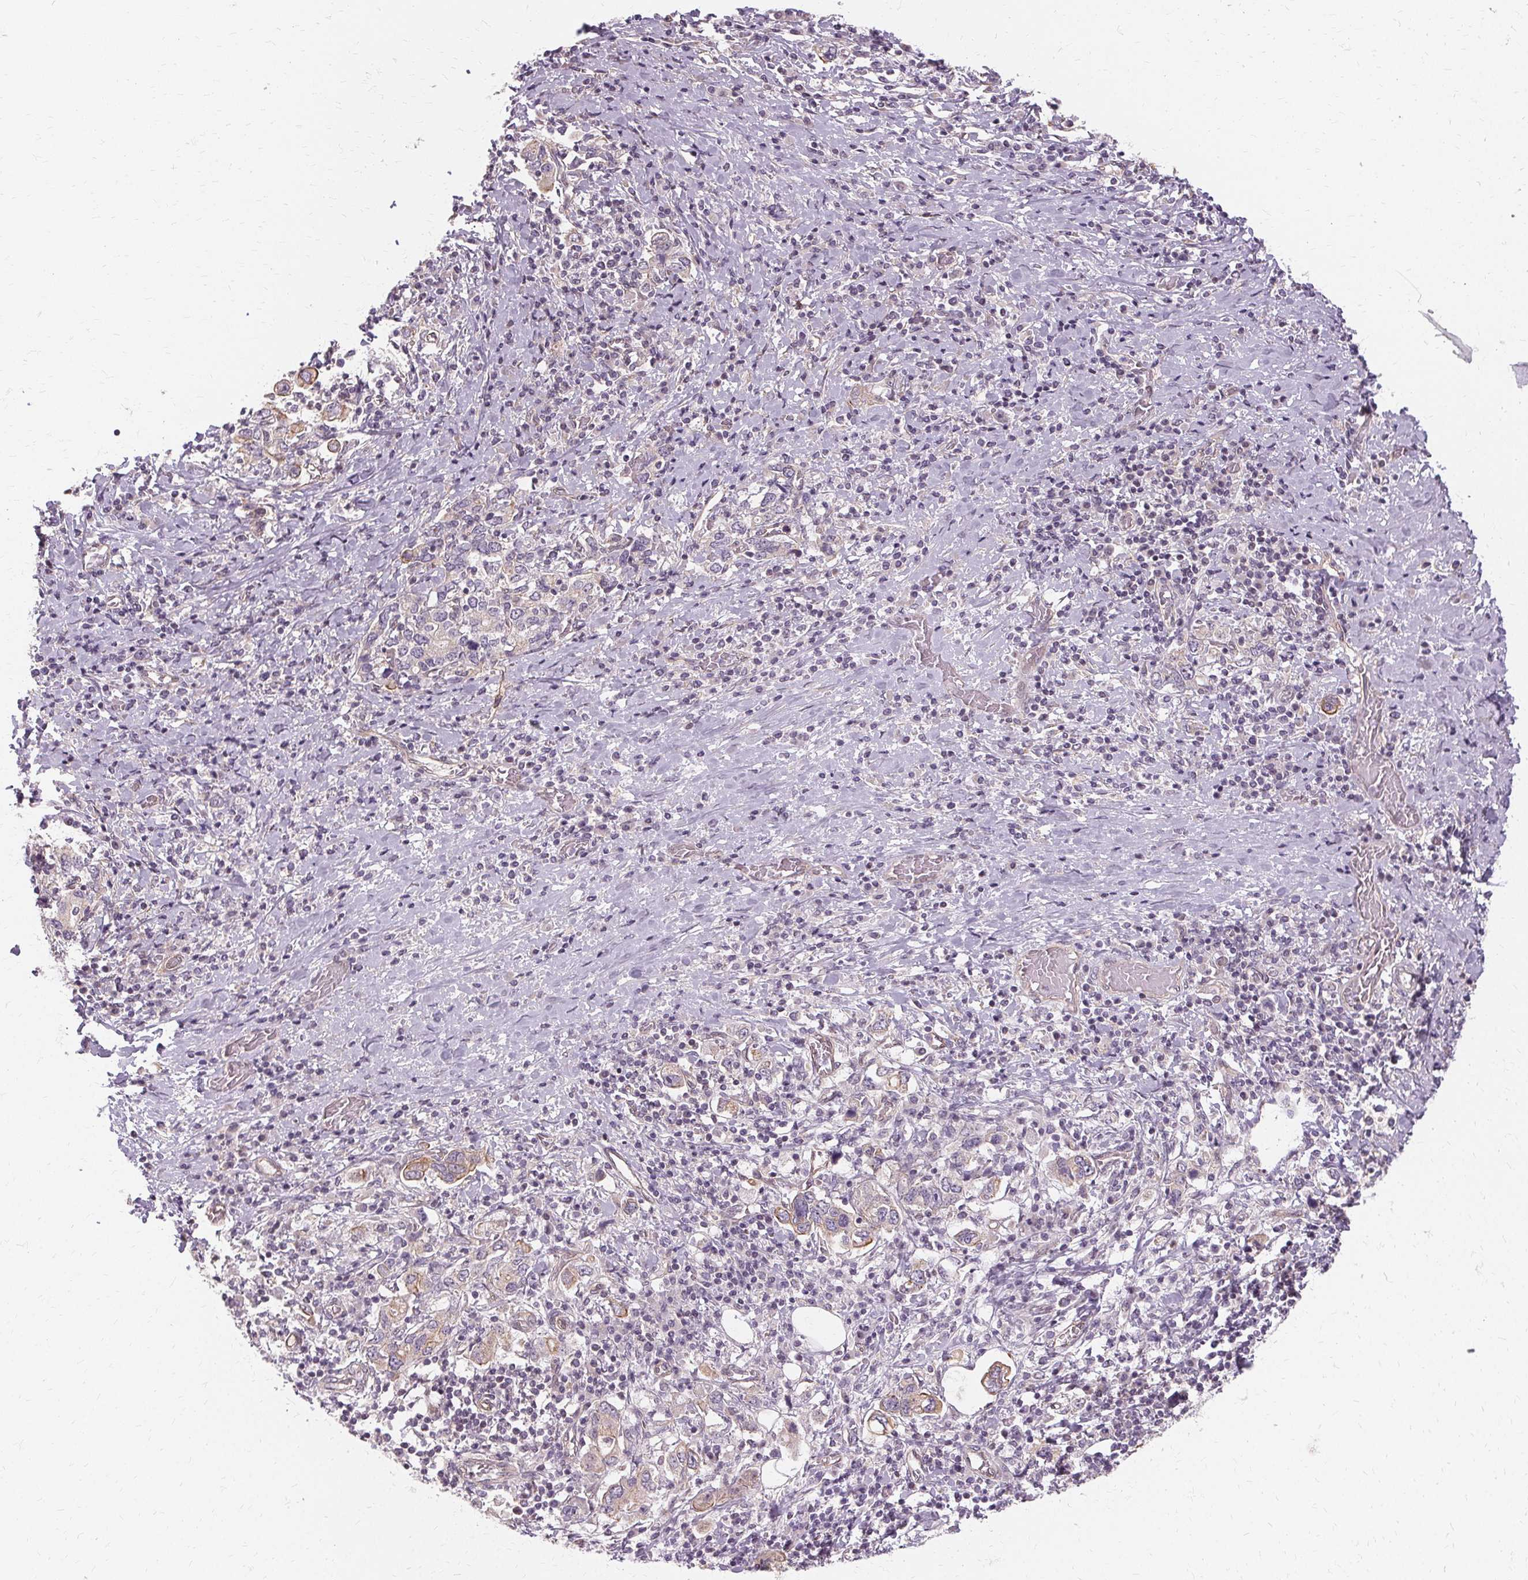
{"staining": {"intensity": "negative", "quantity": "none", "location": "none"}, "tissue": "stomach cancer", "cell_type": "Tumor cells", "image_type": "cancer", "snomed": [{"axis": "morphology", "description": "Adenocarcinoma, NOS"}, {"axis": "topography", "description": "Stomach, upper"}, {"axis": "topography", "description": "Stomach"}], "caption": "A histopathology image of human stomach cancer is negative for staining in tumor cells. The staining is performed using DAB (3,3'-diaminobenzidine) brown chromogen with nuclei counter-stained in using hematoxylin.", "gene": "USP8", "patient": {"sex": "male", "age": 62}}